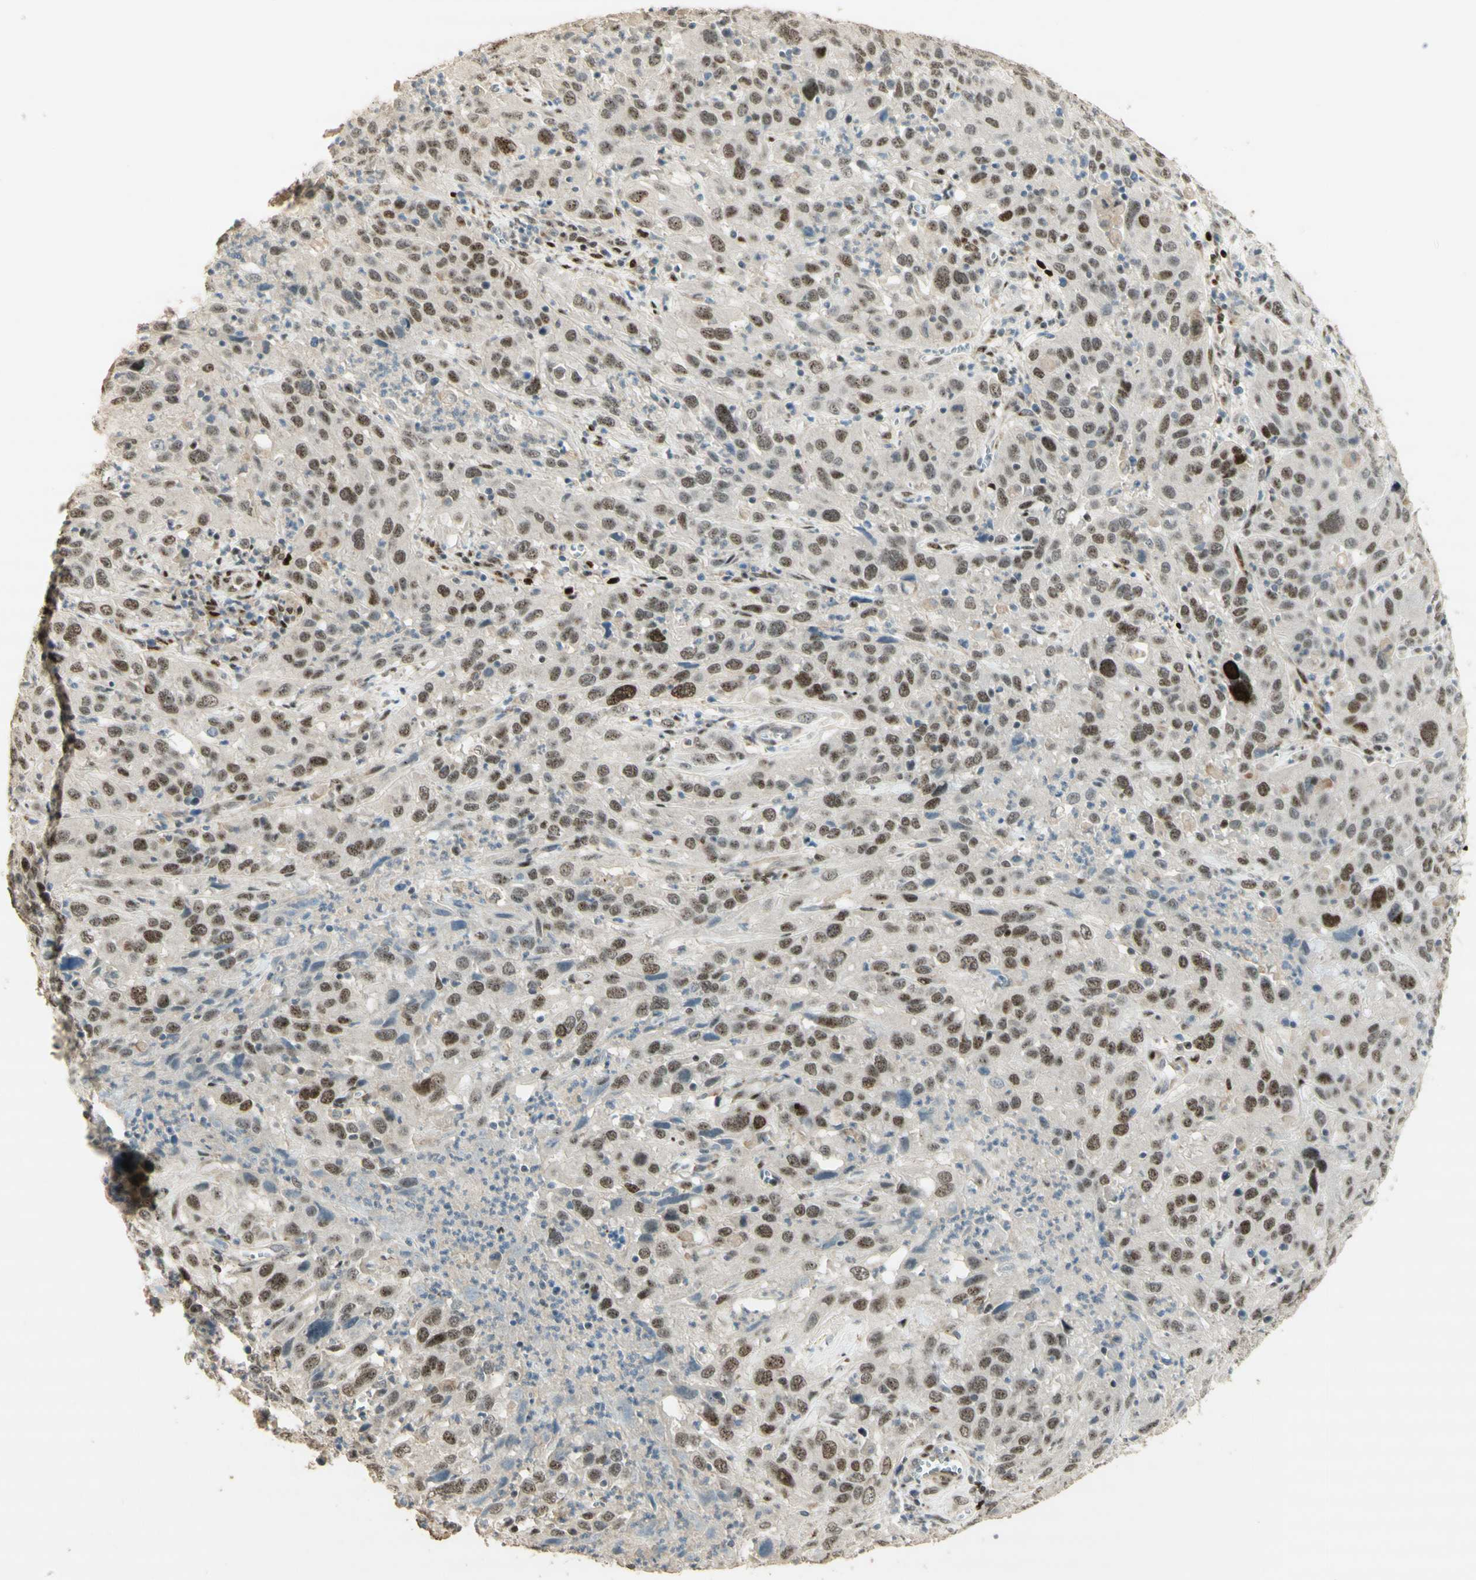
{"staining": {"intensity": "moderate", "quantity": "25%-75%", "location": "nuclear"}, "tissue": "cervical cancer", "cell_type": "Tumor cells", "image_type": "cancer", "snomed": [{"axis": "morphology", "description": "Squamous cell carcinoma, NOS"}, {"axis": "topography", "description": "Cervix"}], "caption": "This image shows IHC staining of cervical cancer (squamous cell carcinoma), with medium moderate nuclear expression in approximately 25%-75% of tumor cells.", "gene": "FOXP1", "patient": {"sex": "female", "age": 32}}